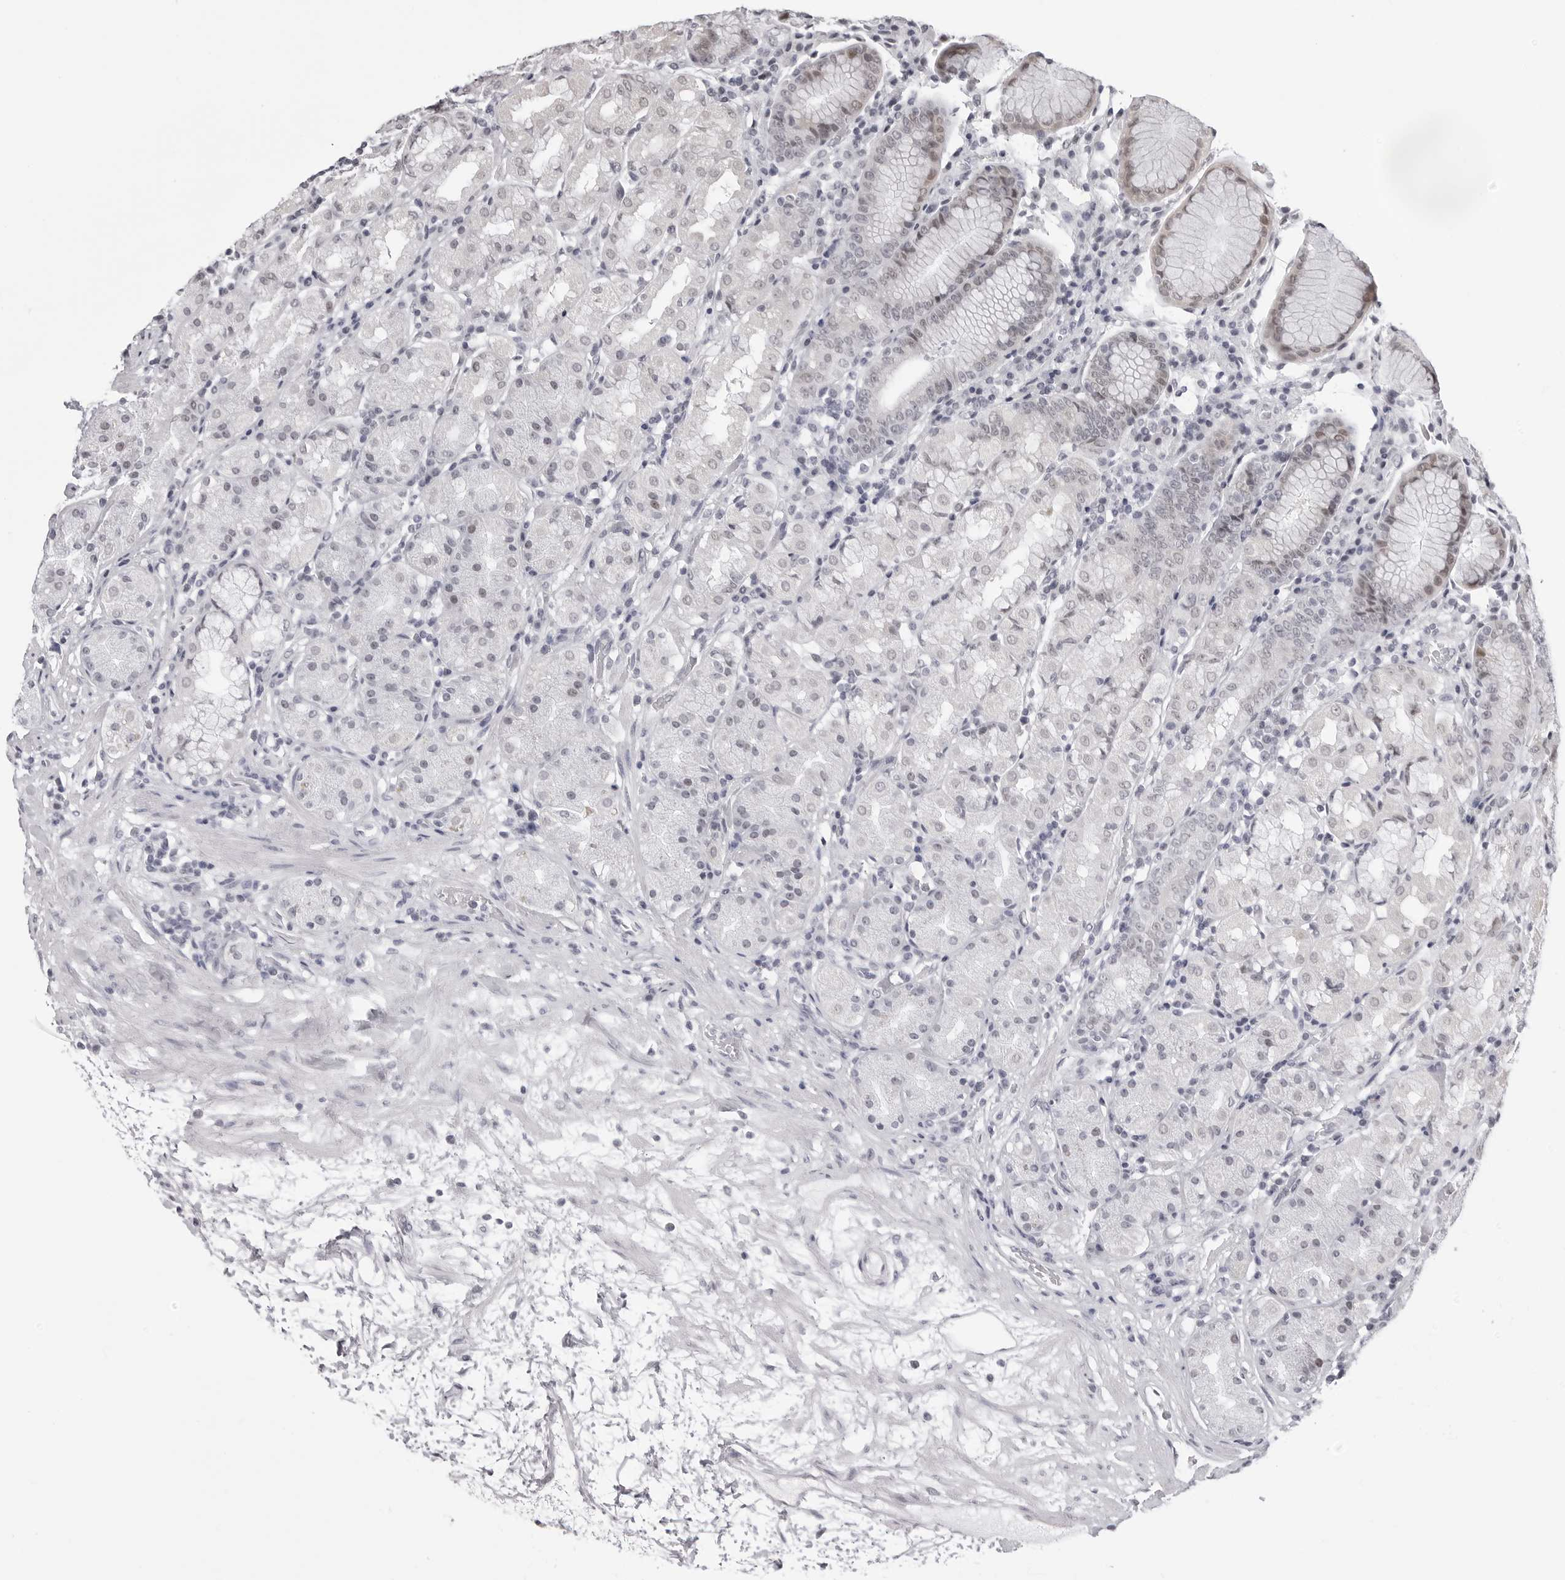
{"staining": {"intensity": "weak", "quantity": "<25%", "location": "nuclear"}, "tissue": "stomach", "cell_type": "Glandular cells", "image_type": "normal", "snomed": [{"axis": "morphology", "description": "Normal tissue, NOS"}, {"axis": "topography", "description": "Stomach, lower"}], "caption": "This image is of unremarkable stomach stained with immunohistochemistry (IHC) to label a protein in brown with the nuclei are counter-stained blue. There is no expression in glandular cells. The staining was performed using DAB (3,3'-diaminobenzidine) to visualize the protein expression in brown, while the nuclei were stained in blue with hematoxylin (Magnification: 20x).", "gene": "PHF3", "patient": {"sex": "female", "age": 56}}